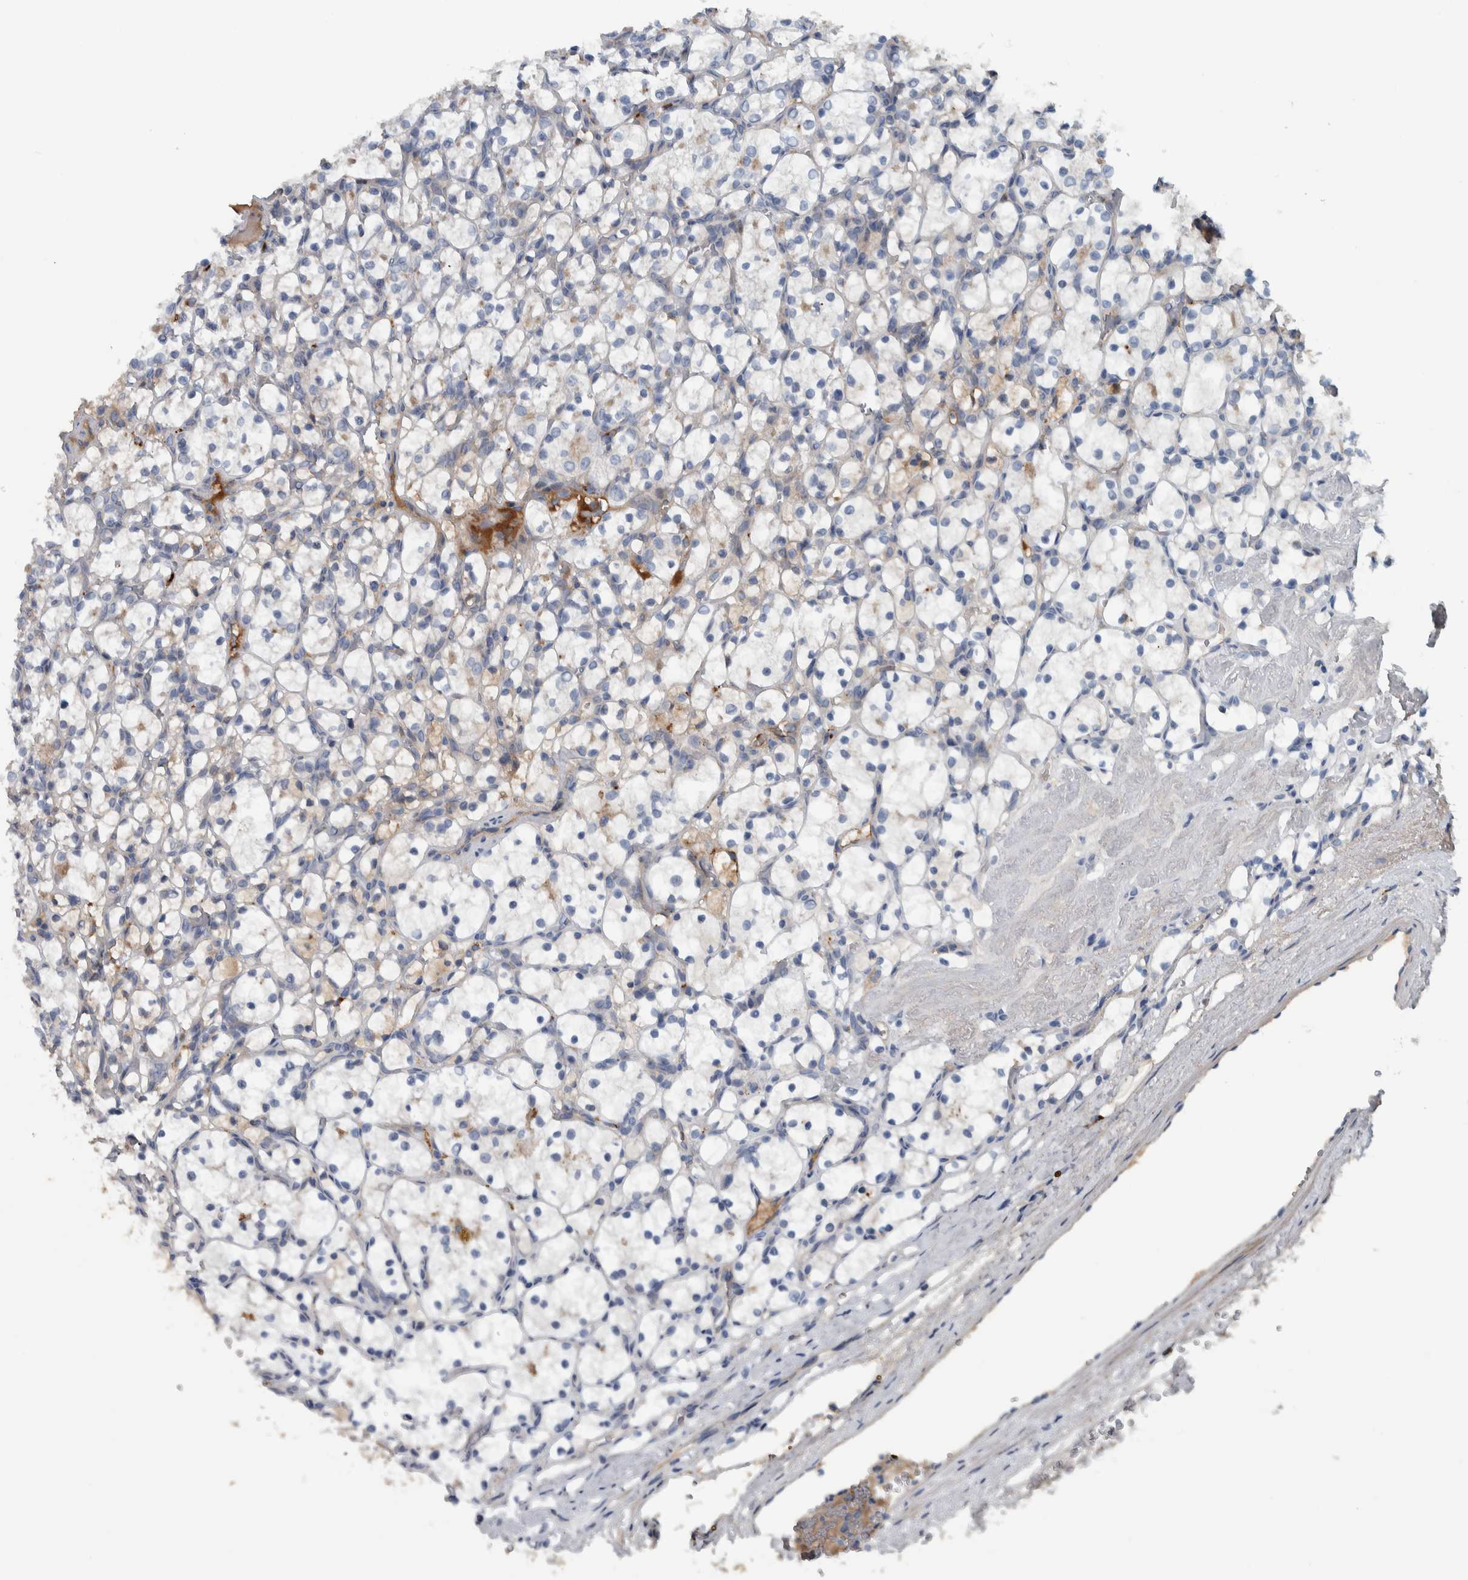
{"staining": {"intensity": "negative", "quantity": "none", "location": "none"}, "tissue": "renal cancer", "cell_type": "Tumor cells", "image_type": "cancer", "snomed": [{"axis": "morphology", "description": "Adenocarcinoma, NOS"}, {"axis": "topography", "description": "Kidney"}], "caption": "Immunohistochemical staining of renal adenocarcinoma reveals no significant expression in tumor cells. The staining was performed using DAB to visualize the protein expression in brown, while the nuclei were stained in blue with hematoxylin (Magnification: 20x).", "gene": "SERPINC1", "patient": {"sex": "female", "age": 69}}